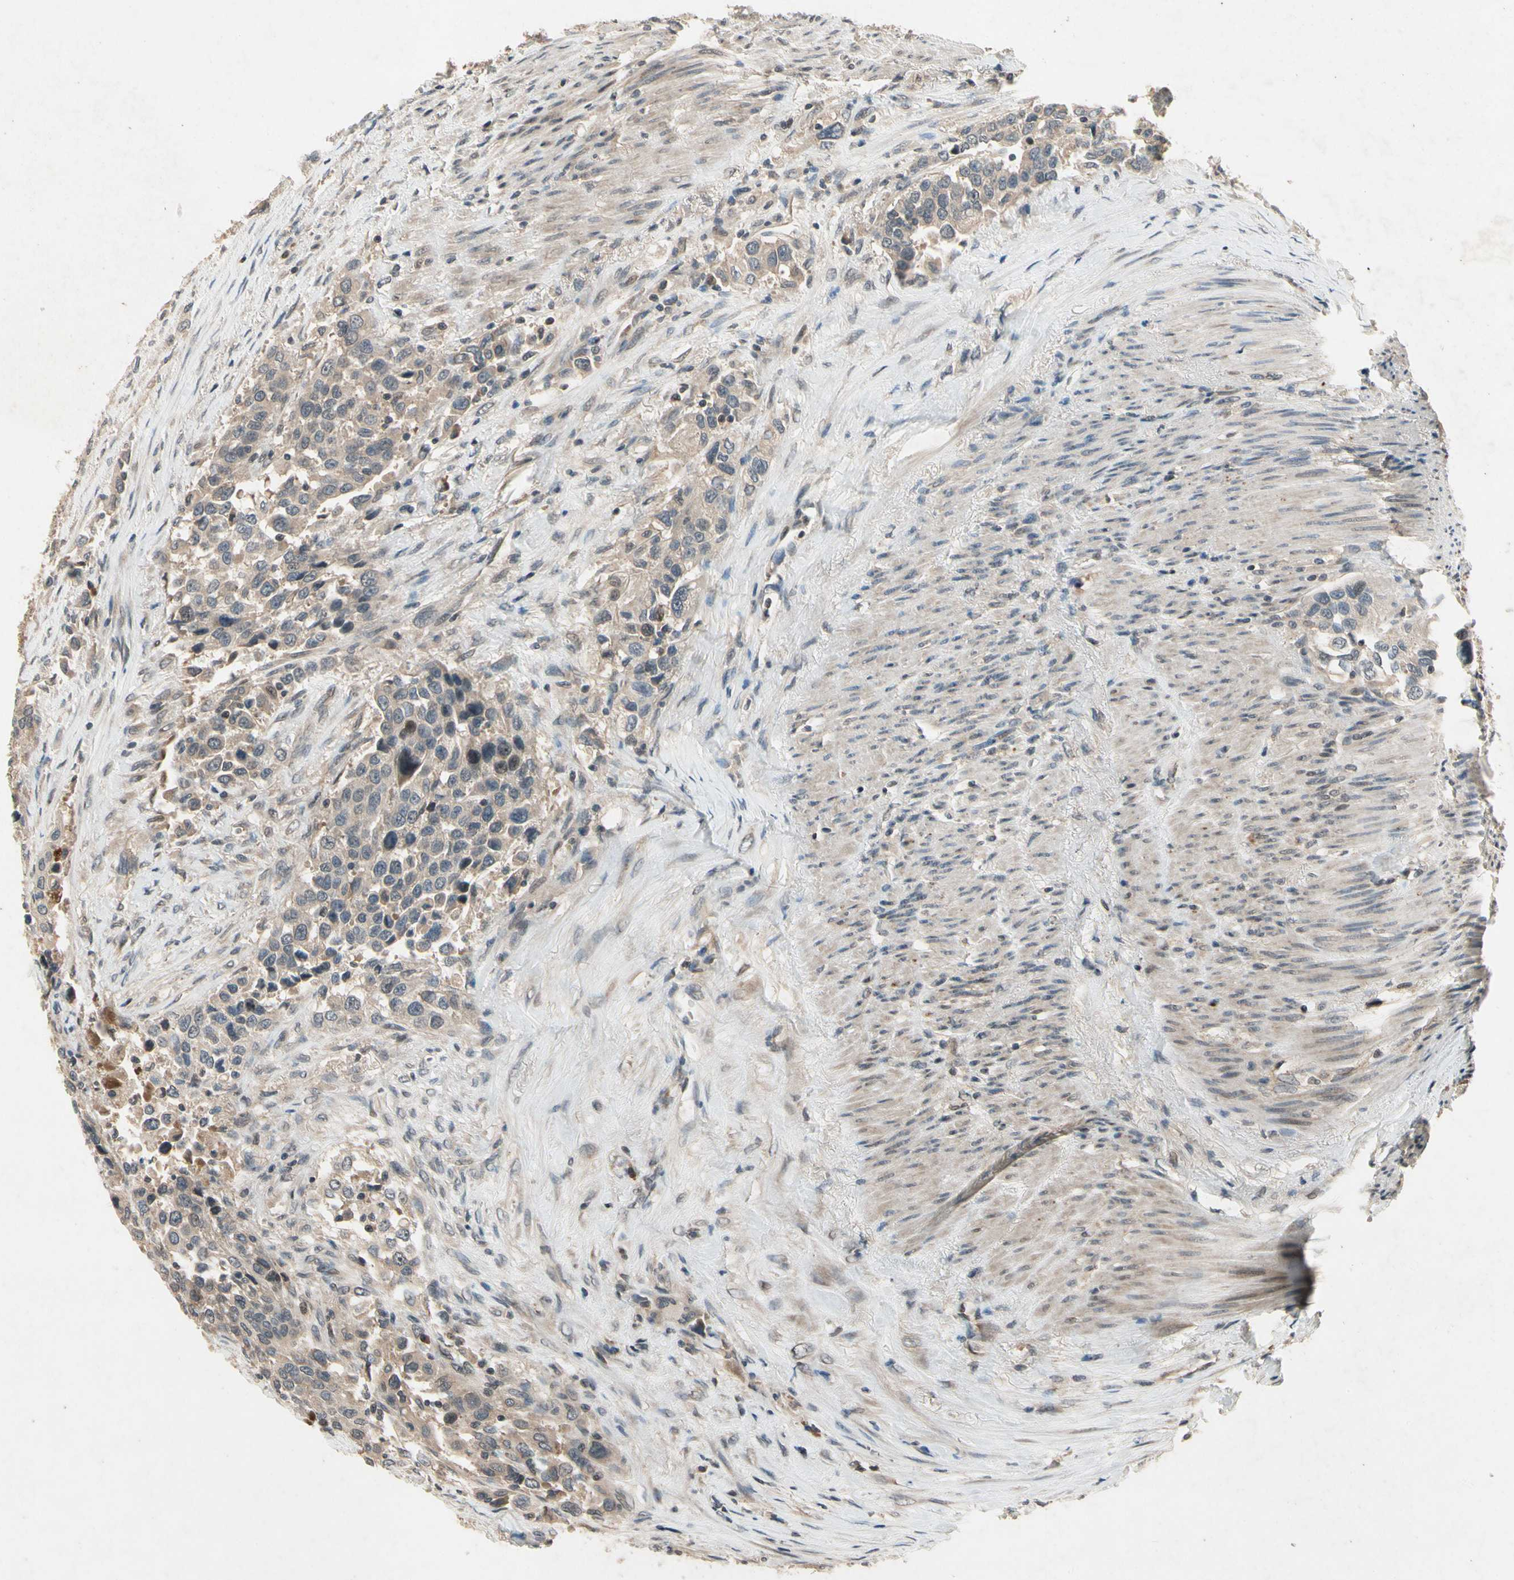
{"staining": {"intensity": "weak", "quantity": ">75%", "location": "cytoplasmic/membranous"}, "tissue": "urothelial cancer", "cell_type": "Tumor cells", "image_type": "cancer", "snomed": [{"axis": "morphology", "description": "Urothelial carcinoma, High grade"}, {"axis": "topography", "description": "Urinary bladder"}], "caption": "High-power microscopy captured an immunohistochemistry (IHC) image of high-grade urothelial carcinoma, revealing weak cytoplasmic/membranous positivity in about >75% of tumor cells. (brown staining indicates protein expression, while blue staining denotes nuclei).", "gene": "DPY19L3", "patient": {"sex": "female", "age": 80}}